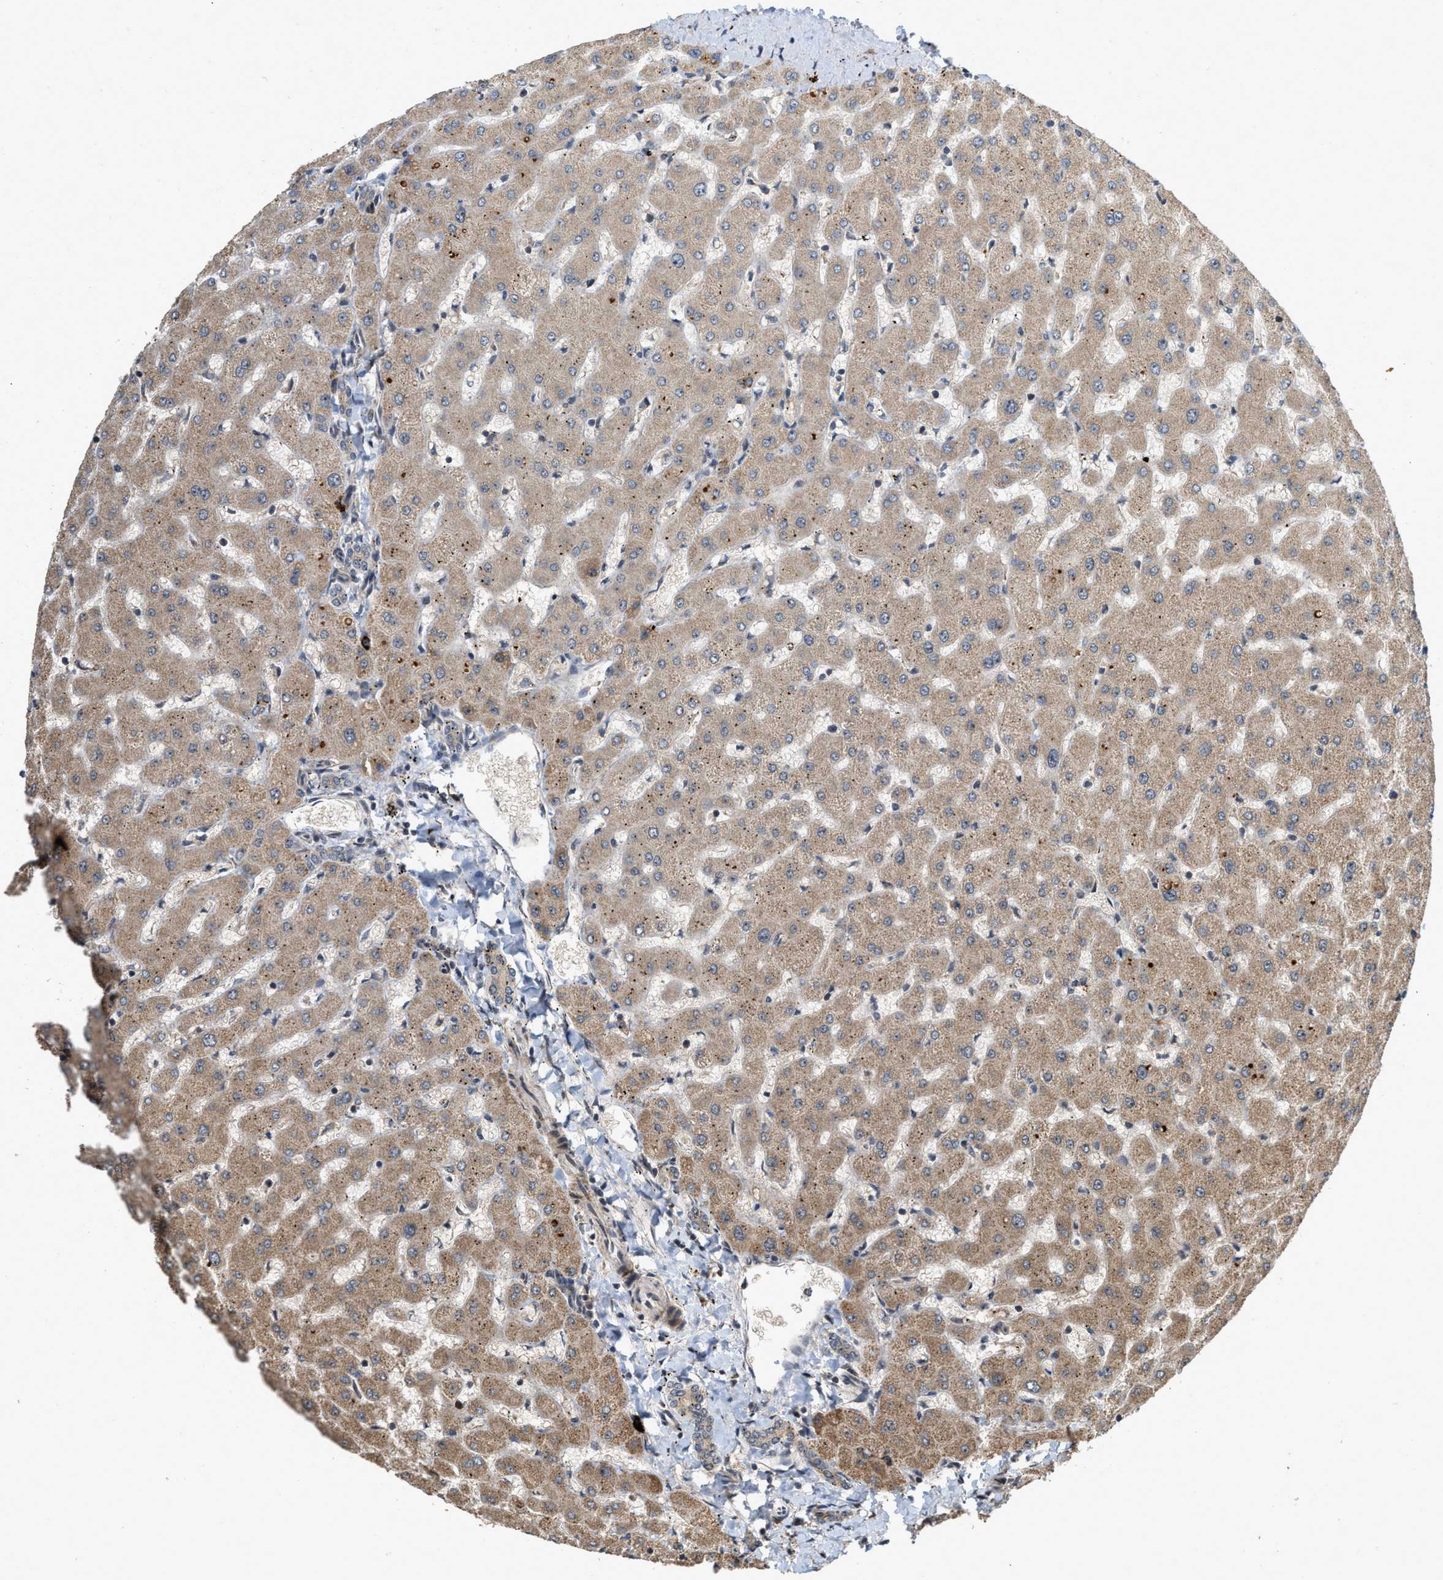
{"staining": {"intensity": "weak", "quantity": ">75%", "location": "cytoplasmic/membranous"}, "tissue": "liver", "cell_type": "Cholangiocytes", "image_type": "normal", "snomed": [{"axis": "morphology", "description": "Normal tissue, NOS"}, {"axis": "topography", "description": "Liver"}], "caption": "High-magnification brightfield microscopy of unremarkable liver stained with DAB (3,3'-diaminobenzidine) (brown) and counterstained with hematoxylin (blue). cholangiocytes exhibit weak cytoplasmic/membranous expression is present in about>75% of cells.", "gene": "ELP2", "patient": {"sex": "female", "age": 63}}